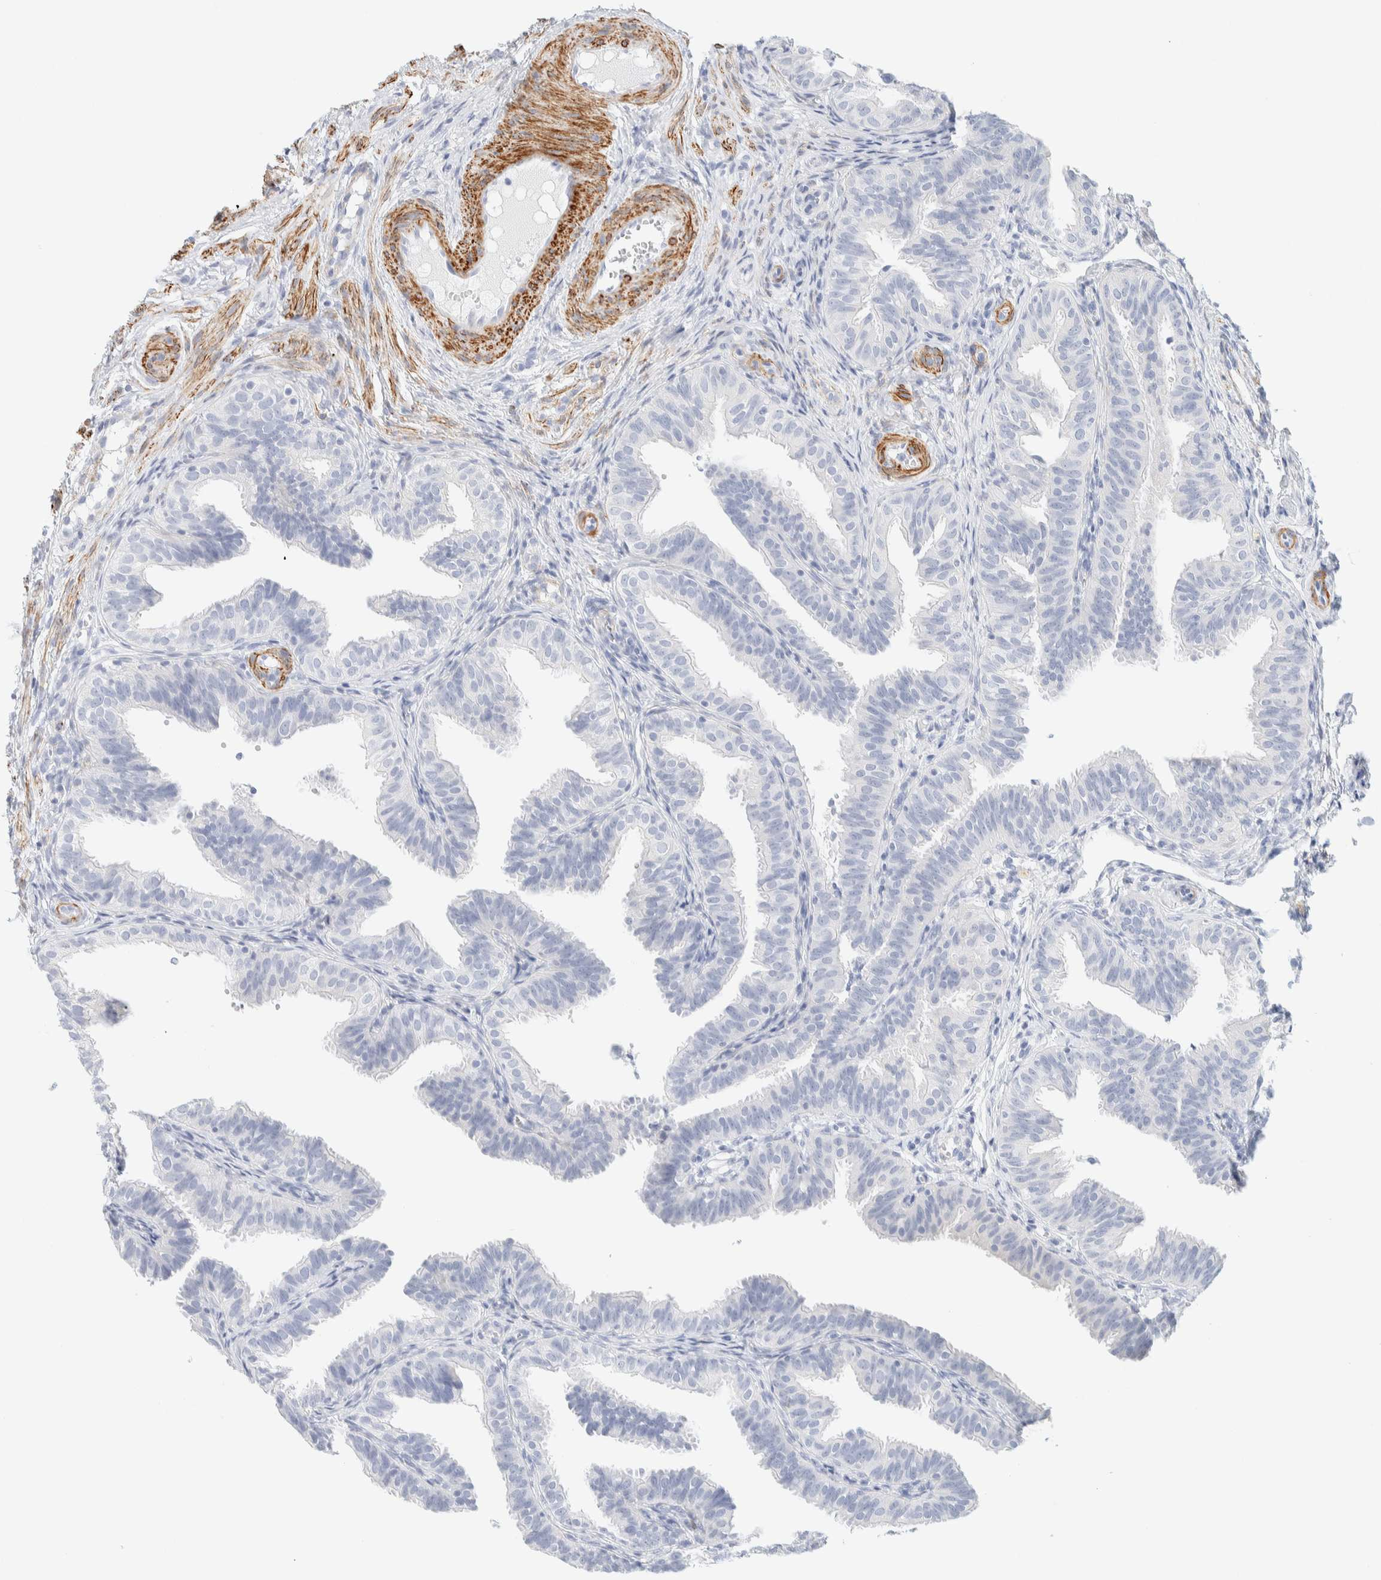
{"staining": {"intensity": "negative", "quantity": "none", "location": "none"}, "tissue": "fallopian tube", "cell_type": "Glandular cells", "image_type": "normal", "snomed": [{"axis": "morphology", "description": "Normal tissue, NOS"}, {"axis": "topography", "description": "Fallopian tube"}], "caption": "This is a micrograph of immunohistochemistry staining of benign fallopian tube, which shows no positivity in glandular cells.", "gene": "AFMID", "patient": {"sex": "female", "age": 35}}